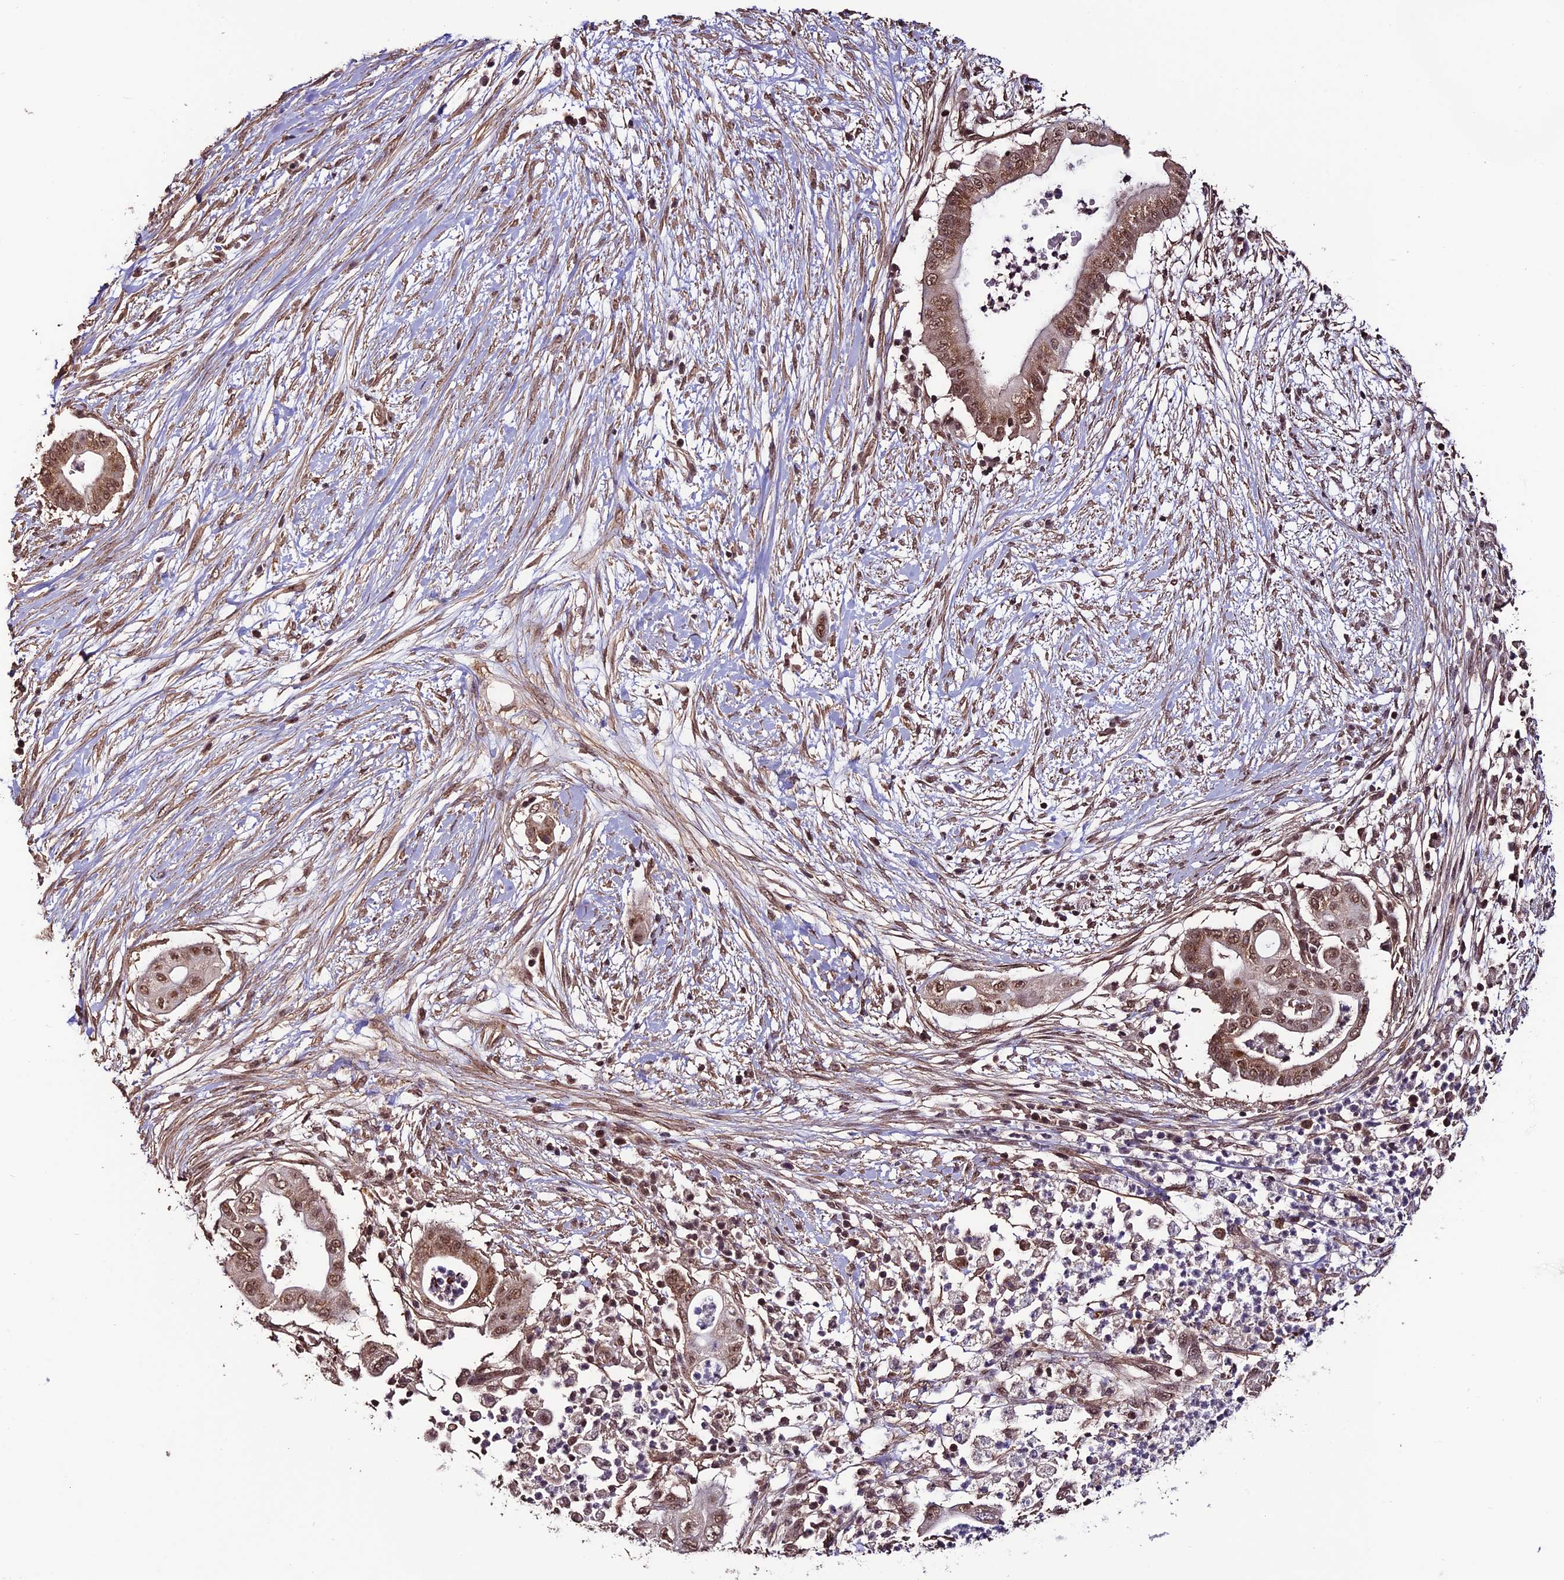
{"staining": {"intensity": "moderate", "quantity": ">75%", "location": "nuclear"}, "tissue": "pancreatic cancer", "cell_type": "Tumor cells", "image_type": "cancer", "snomed": [{"axis": "morphology", "description": "Adenocarcinoma, NOS"}, {"axis": "topography", "description": "Pancreas"}], "caption": "Pancreatic adenocarcinoma stained for a protein (brown) displays moderate nuclear positive staining in approximately >75% of tumor cells.", "gene": "CABIN1", "patient": {"sex": "male", "age": 68}}